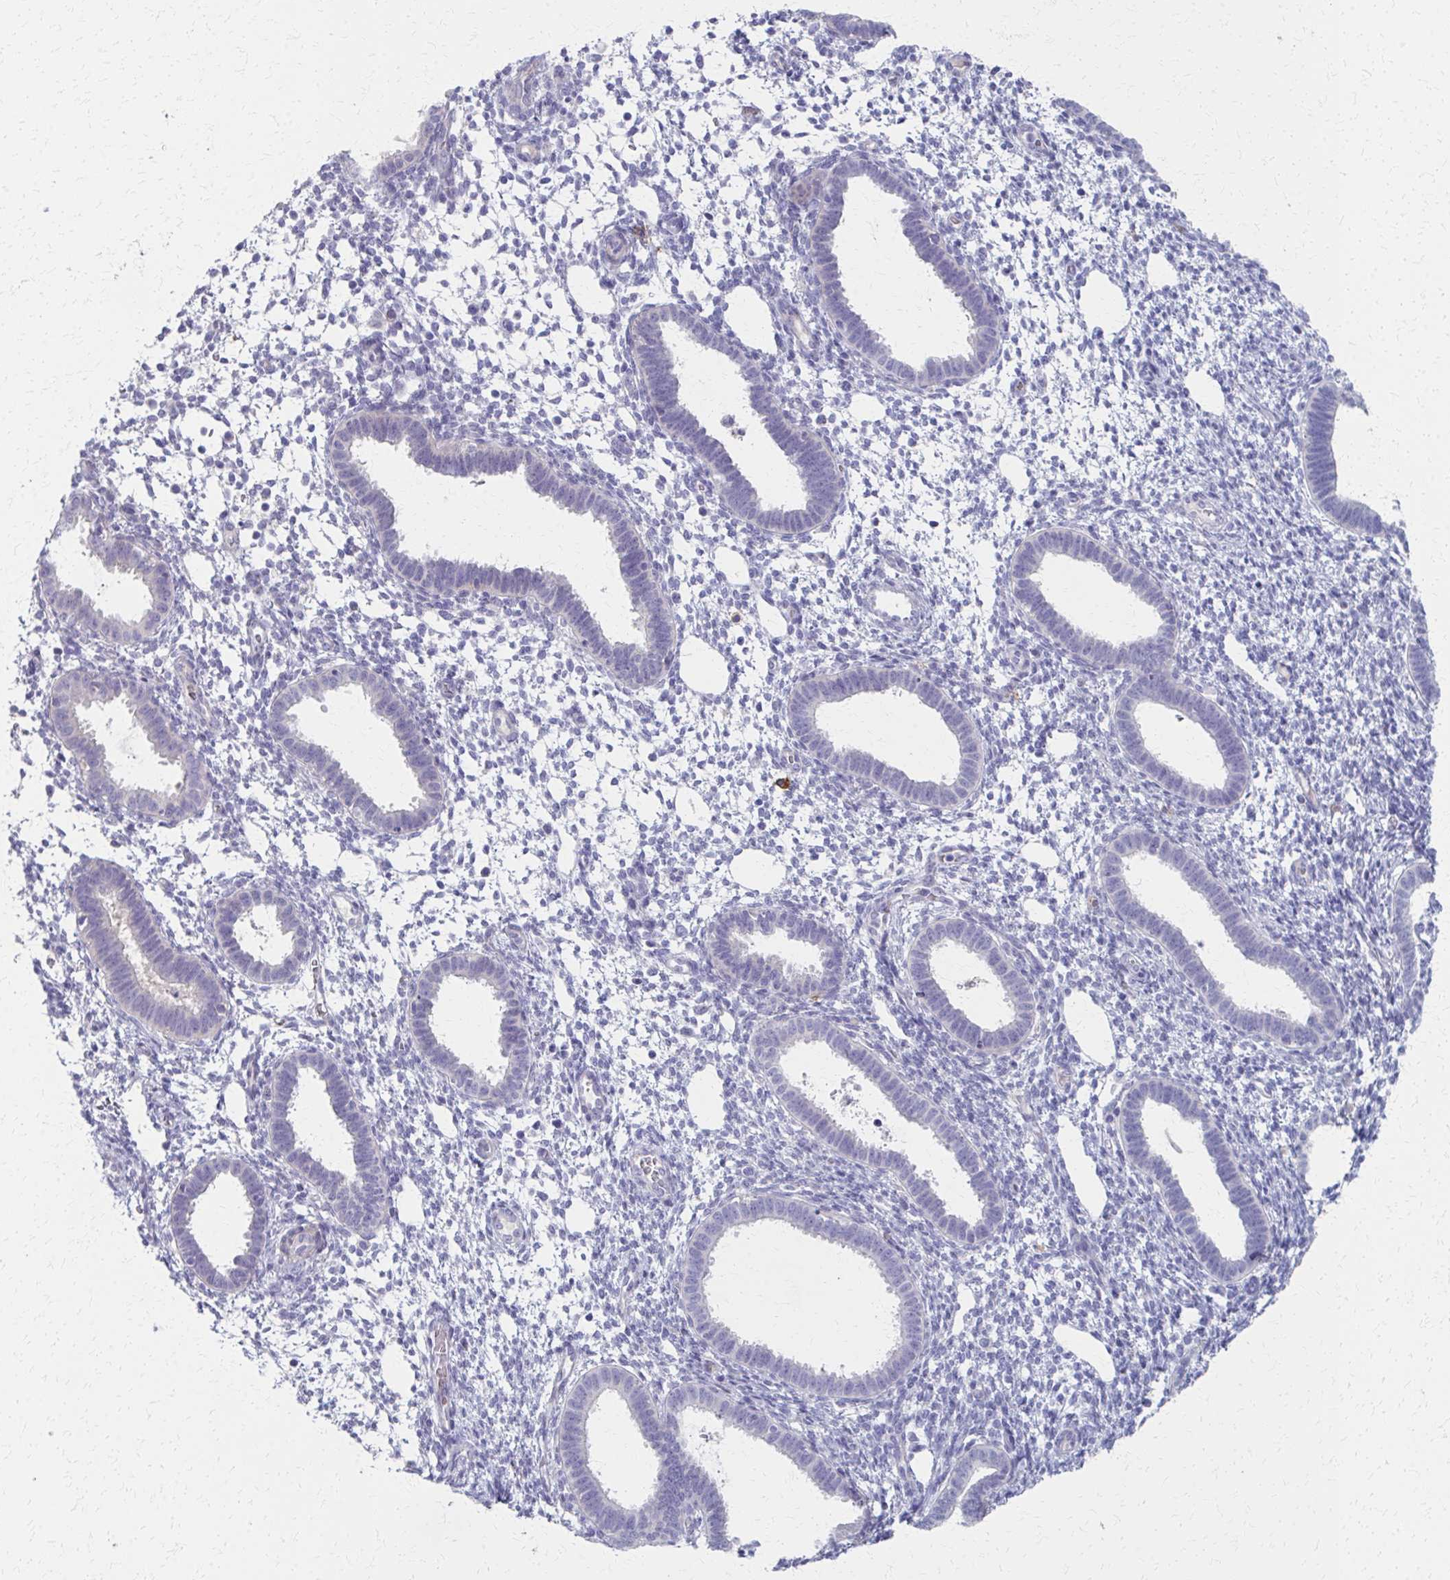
{"staining": {"intensity": "negative", "quantity": "none", "location": "none"}, "tissue": "prostate cancer", "cell_type": "Tumor cells", "image_type": "cancer", "snomed": [{"axis": "morphology", "description": "Adenocarcinoma, High grade"}, {"axis": "topography", "description": "Prostate"}], "caption": "Immunohistochemistry of human prostate cancer (adenocarcinoma (high-grade)) exhibits no staining in tumor cells. Nuclei are stained in blue.", "gene": "MS4A2", "patient": {"sex": "male", "age": 66}}